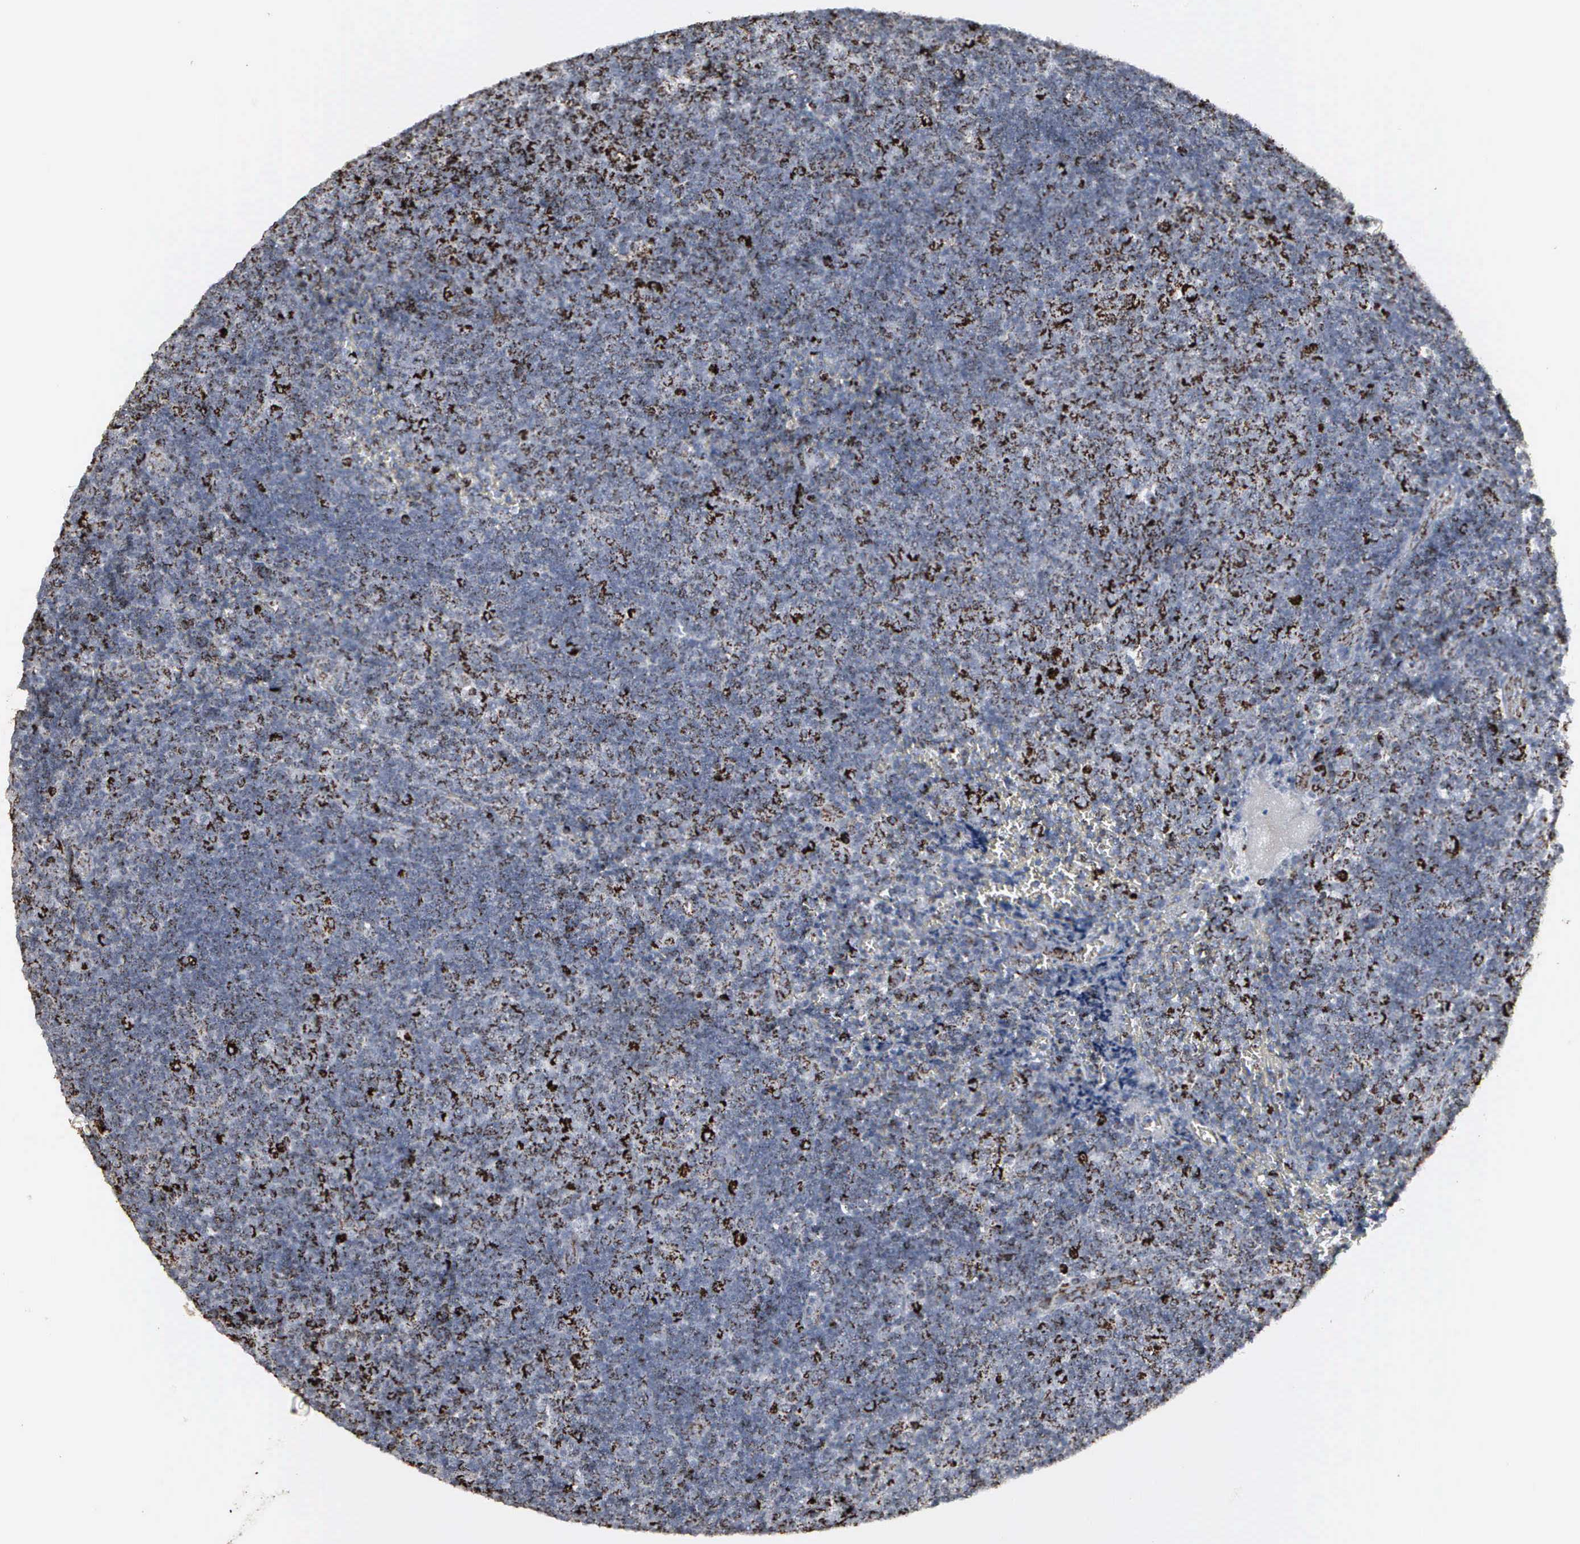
{"staining": {"intensity": "strong", "quantity": "25%-75%", "location": "cytoplasmic/membranous"}, "tissue": "lymphoma", "cell_type": "Tumor cells", "image_type": "cancer", "snomed": [{"axis": "morphology", "description": "Malignant lymphoma, non-Hodgkin's type, Low grade"}, {"axis": "topography", "description": "Lymph node"}], "caption": "Immunohistochemistry image of neoplastic tissue: human lymphoma stained using IHC displays high levels of strong protein expression localized specifically in the cytoplasmic/membranous of tumor cells, appearing as a cytoplasmic/membranous brown color.", "gene": "HSPA9", "patient": {"sex": "male", "age": 49}}